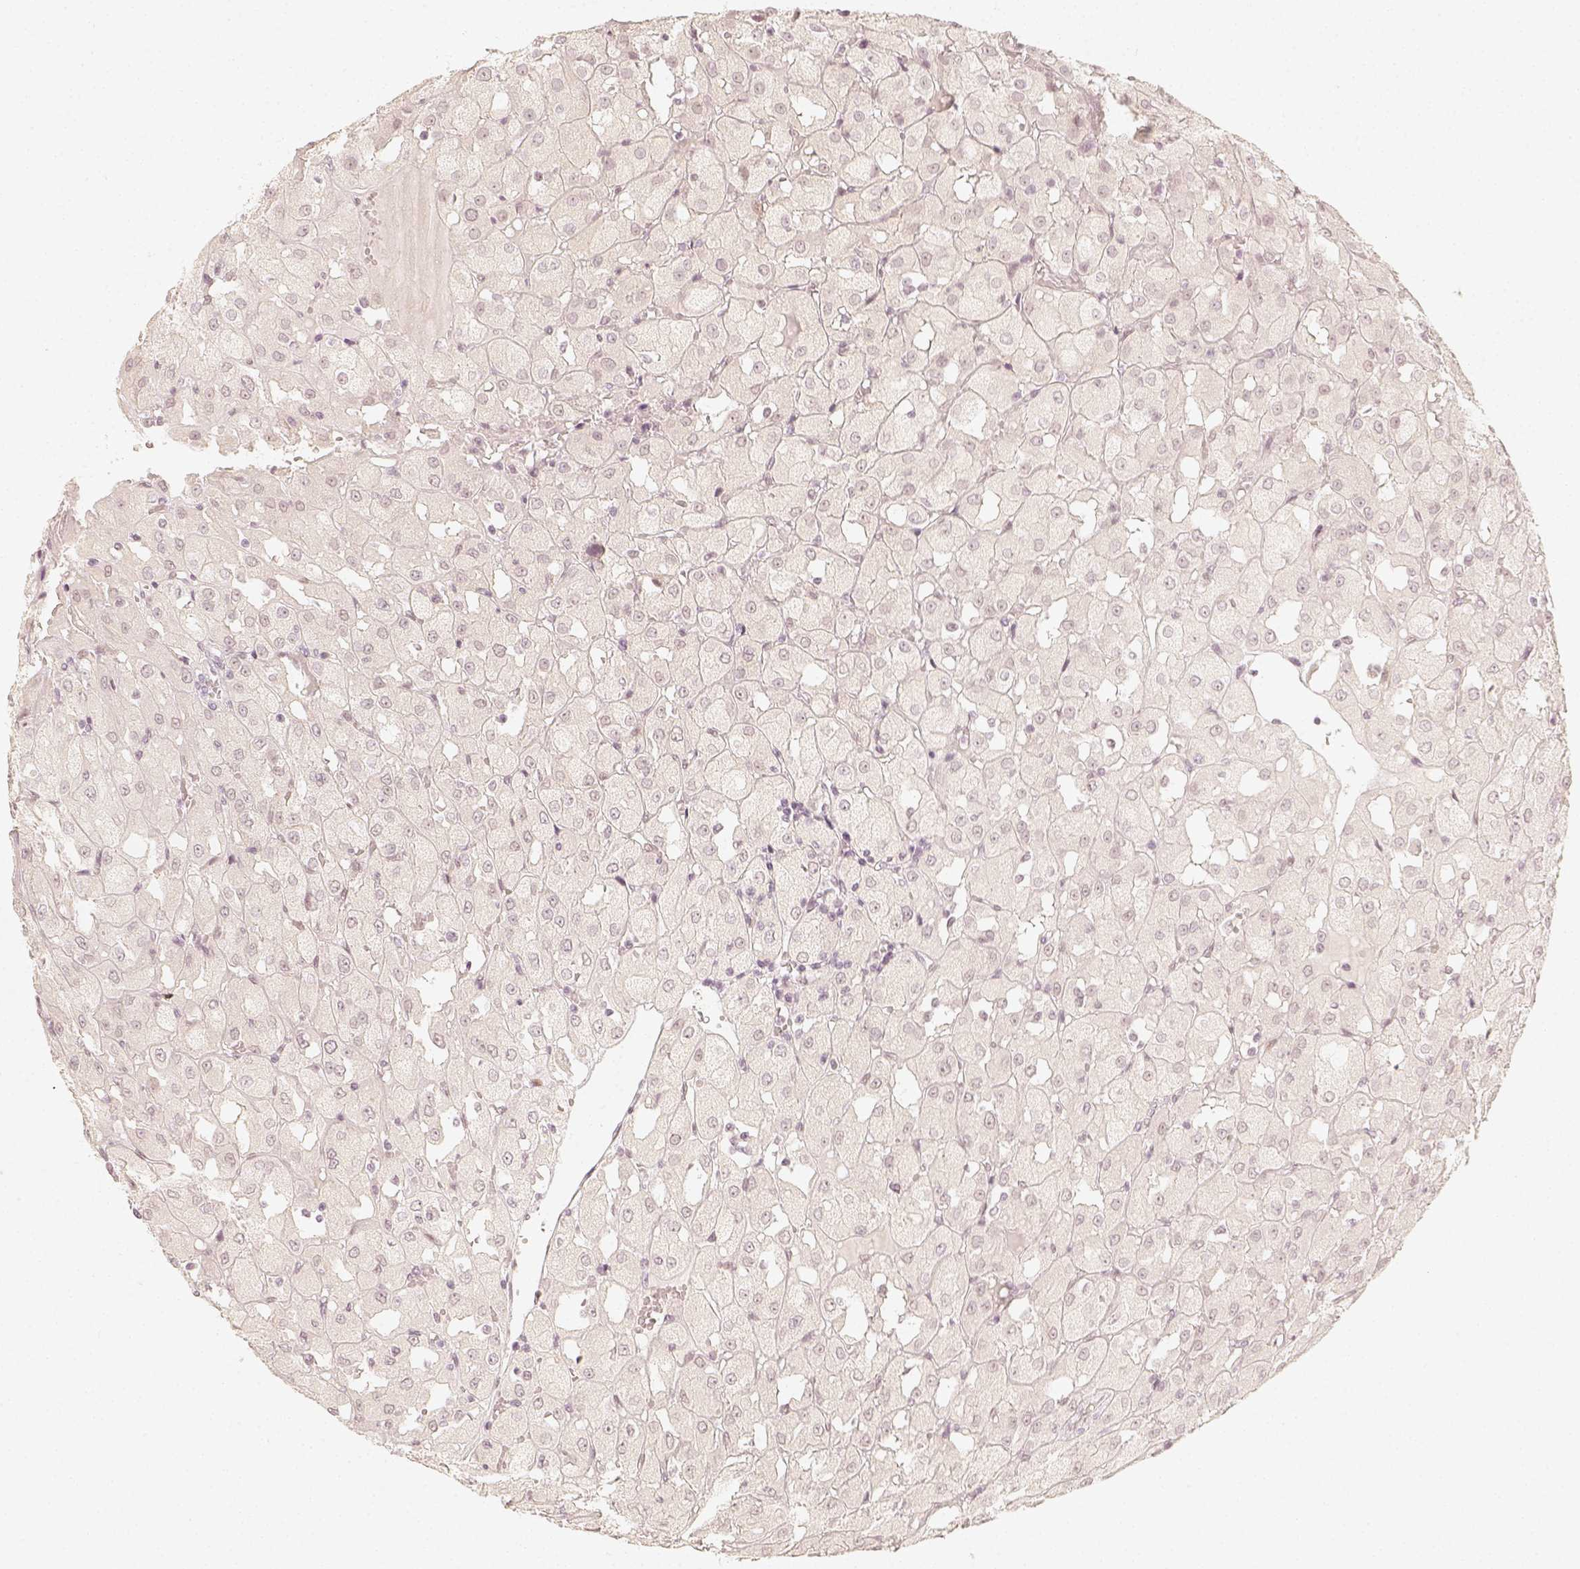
{"staining": {"intensity": "negative", "quantity": "none", "location": "none"}, "tissue": "renal cancer", "cell_type": "Tumor cells", "image_type": "cancer", "snomed": [{"axis": "morphology", "description": "Adenocarcinoma, NOS"}, {"axis": "topography", "description": "Kidney"}], "caption": "The photomicrograph exhibits no significant positivity in tumor cells of renal cancer. (Brightfield microscopy of DAB immunohistochemistry at high magnification).", "gene": "KRTAP2-1", "patient": {"sex": "male", "age": 72}}